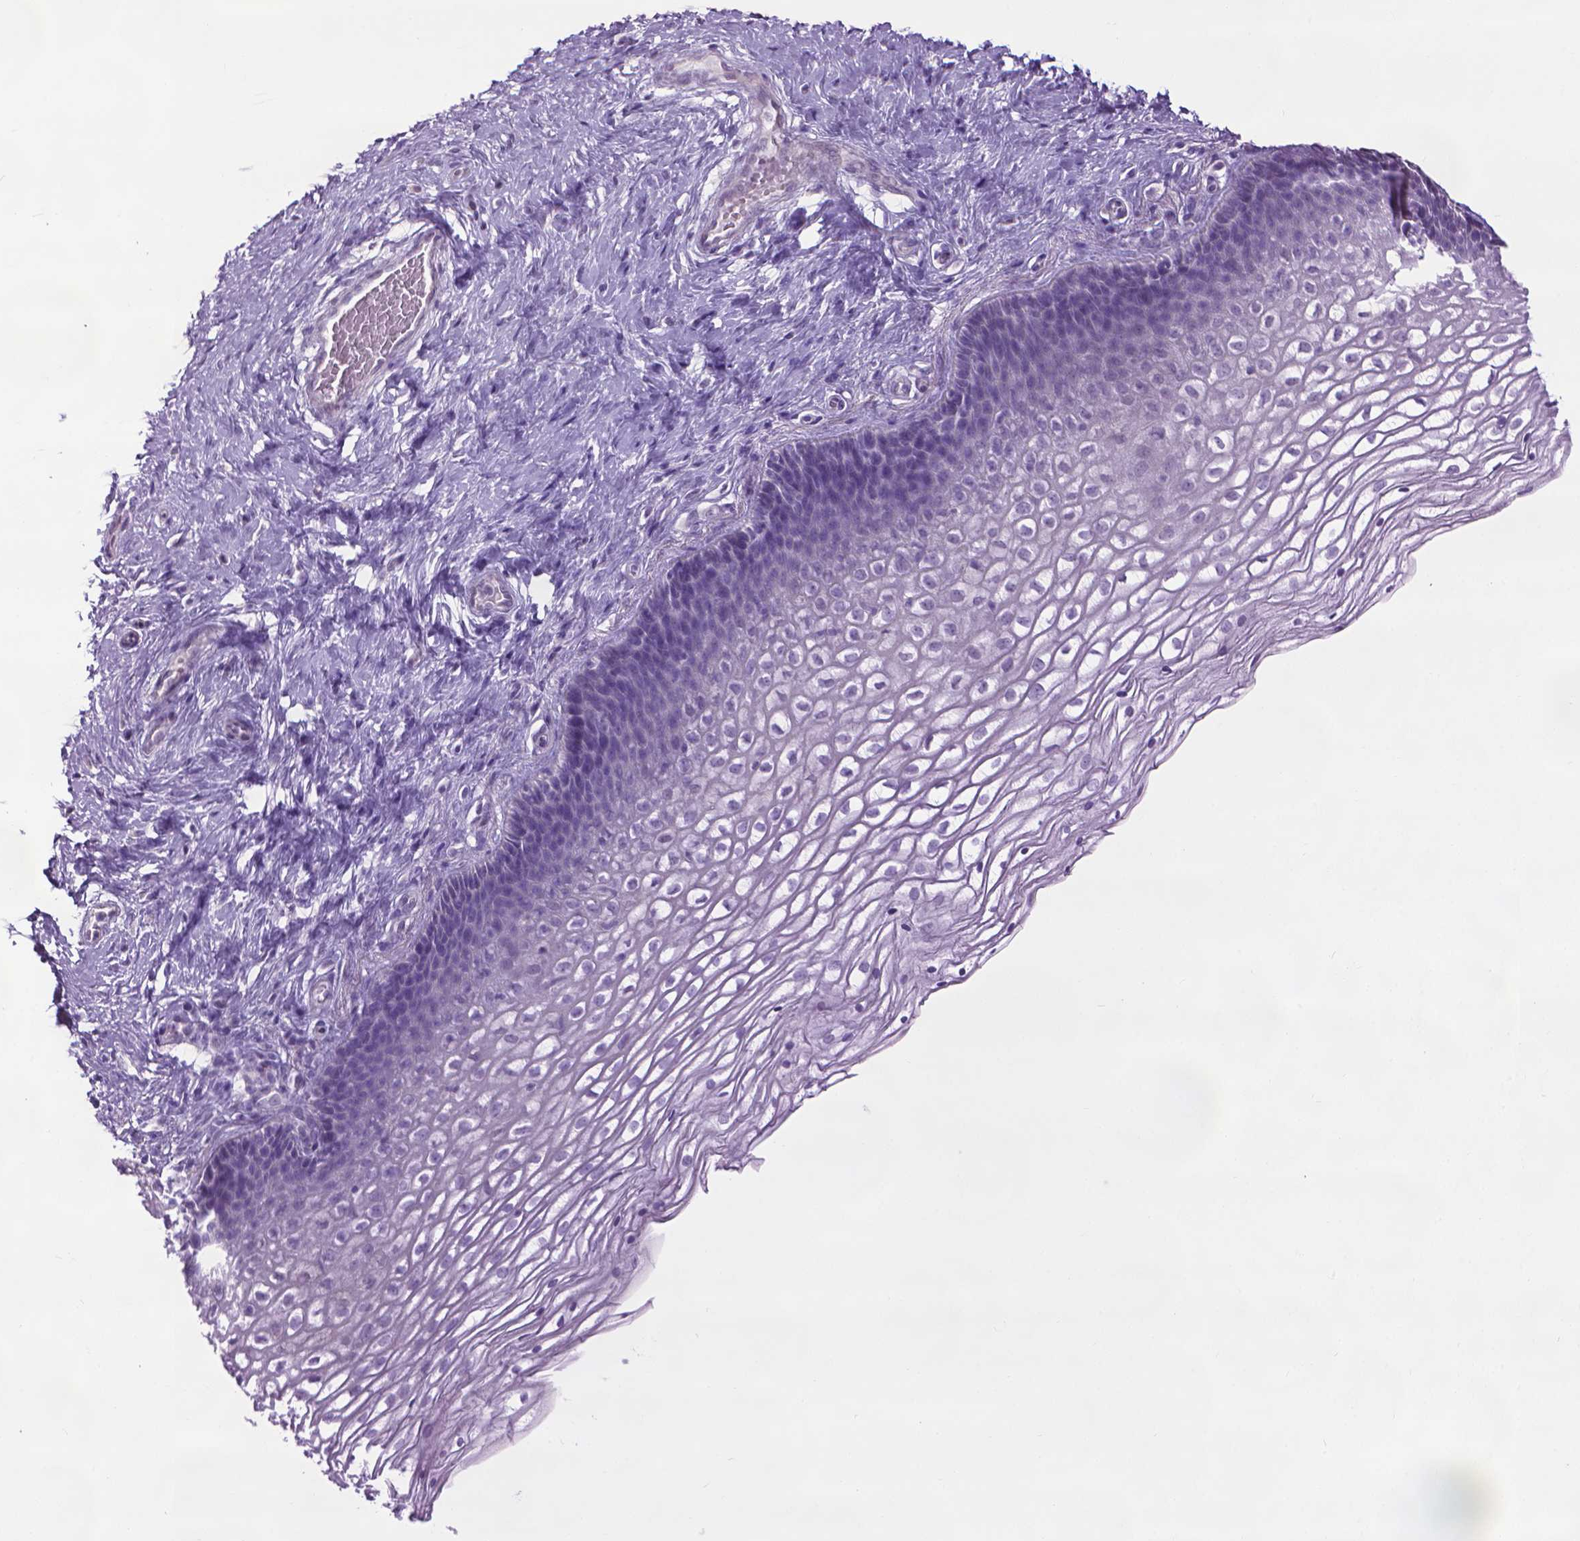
{"staining": {"intensity": "negative", "quantity": "none", "location": "none"}, "tissue": "cervix", "cell_type": "Glandular cells", "image_type": "normal", "snomed": [{"axis": "morphology", "description": "Normal tissue, NOS"}, {"axis": "topography", "description": "Cervix"}], "caption": "Immunohistochemistry histopathology image of benign cervix: human cervix stained with DAB (3,3'-diaminobenzidine) reveals no significant protein positivity in glandular cells.", "gene": "DNAI7", "patient": {"sex": "female", "age": 34}}